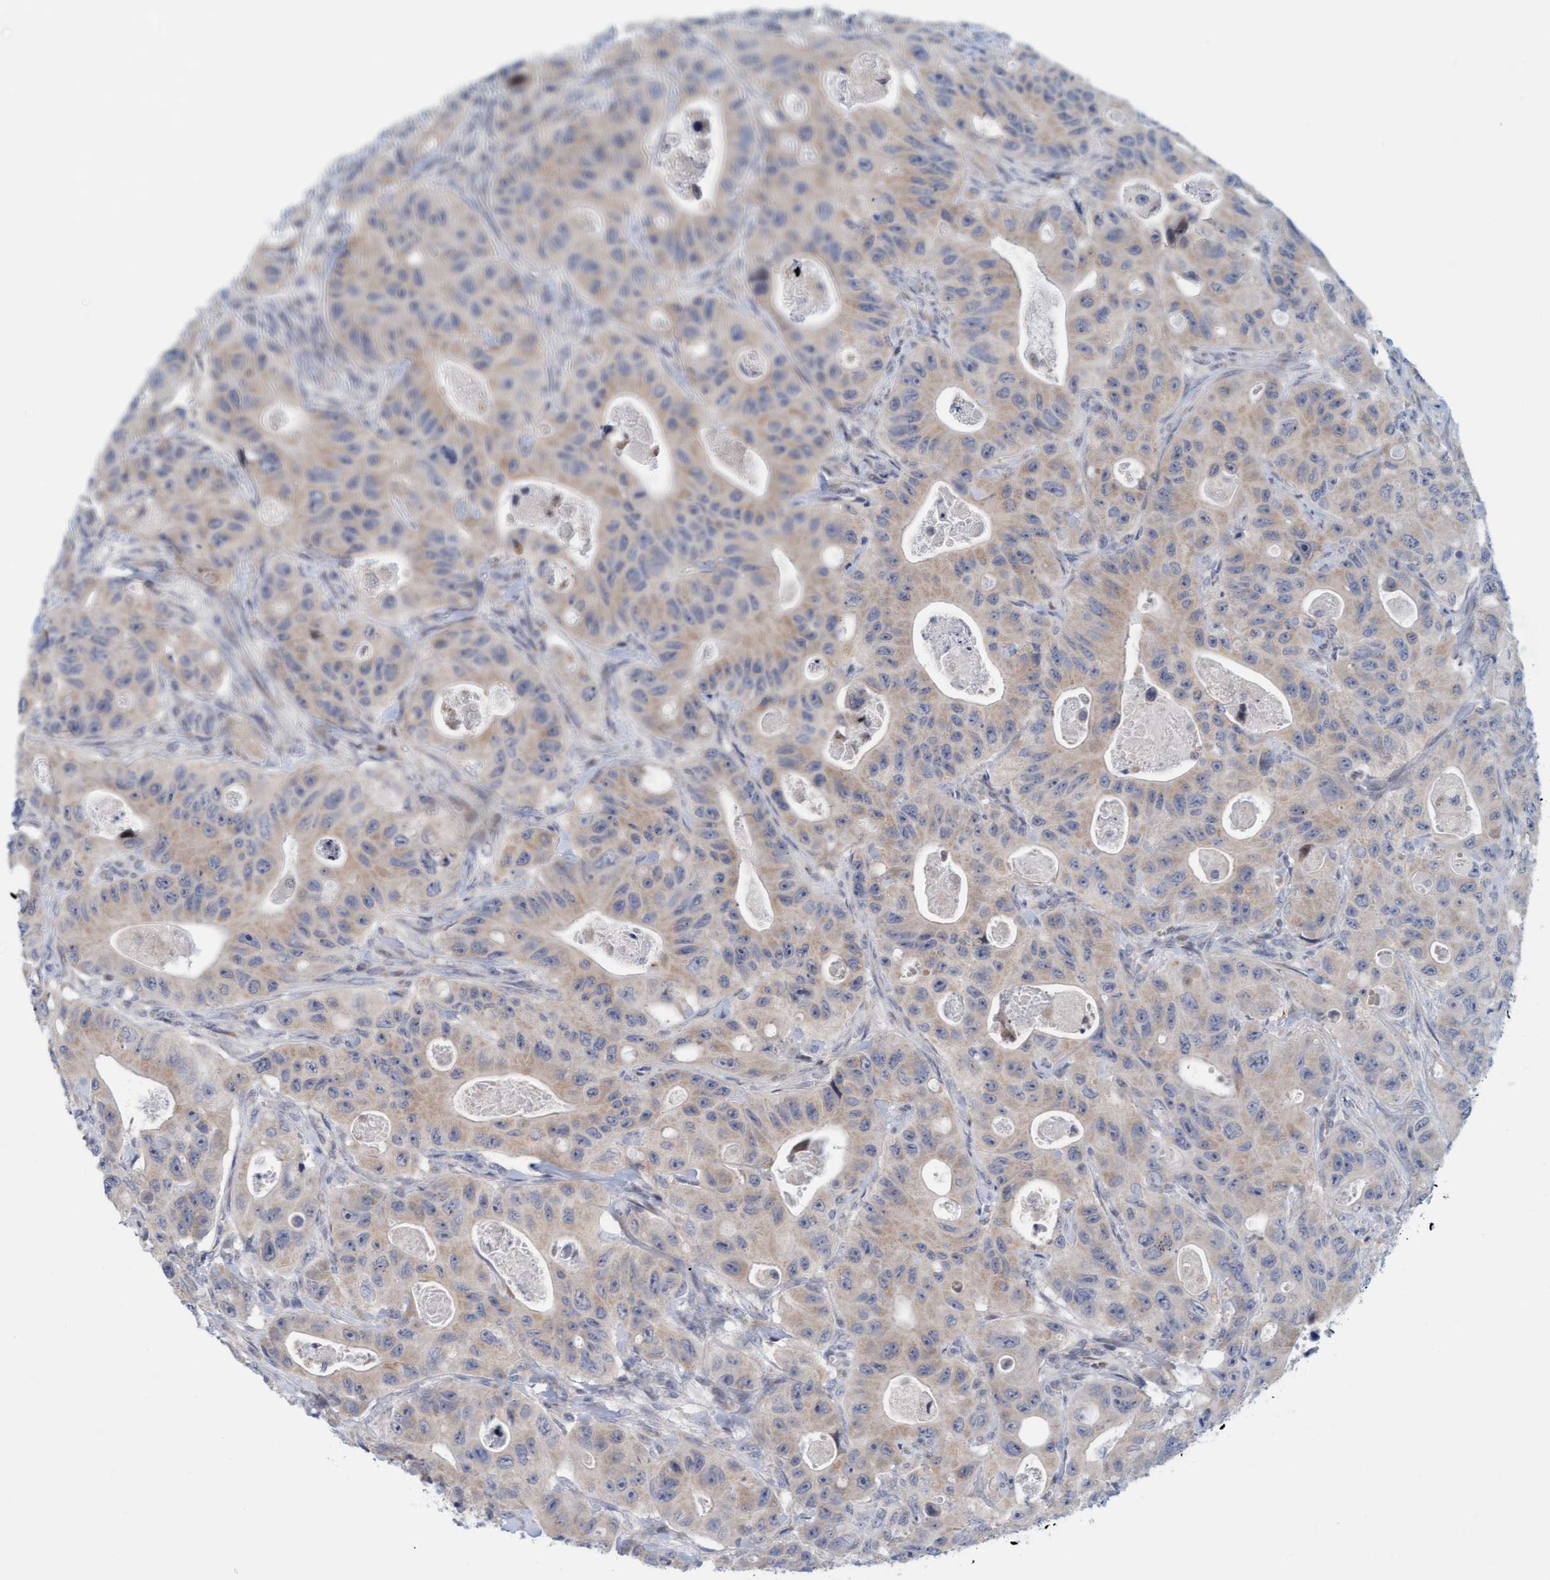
{"staining": {"intensity": "weak", "quantity": ">75%", "location": "cytoplasmic/membranous"}, "tissue": "colorectal cancer", "cell_type": "Tumor cells", "image_type": "cancer", "snomed": [{"axis": "morphology", "description": "Adenocarcinoma, NOS"}, {"axis": "topography", "description": "Colon"}], "caption": "This image demonstrates immunohistochemistry staining of human colorectal cancer (adenocarcinoma), with low weak cytoplasmic/membranous positivity in approximately >75% of tumor cells.", "gene": "ZC3H3", "patient": {"sex": "female", "age": 46}}